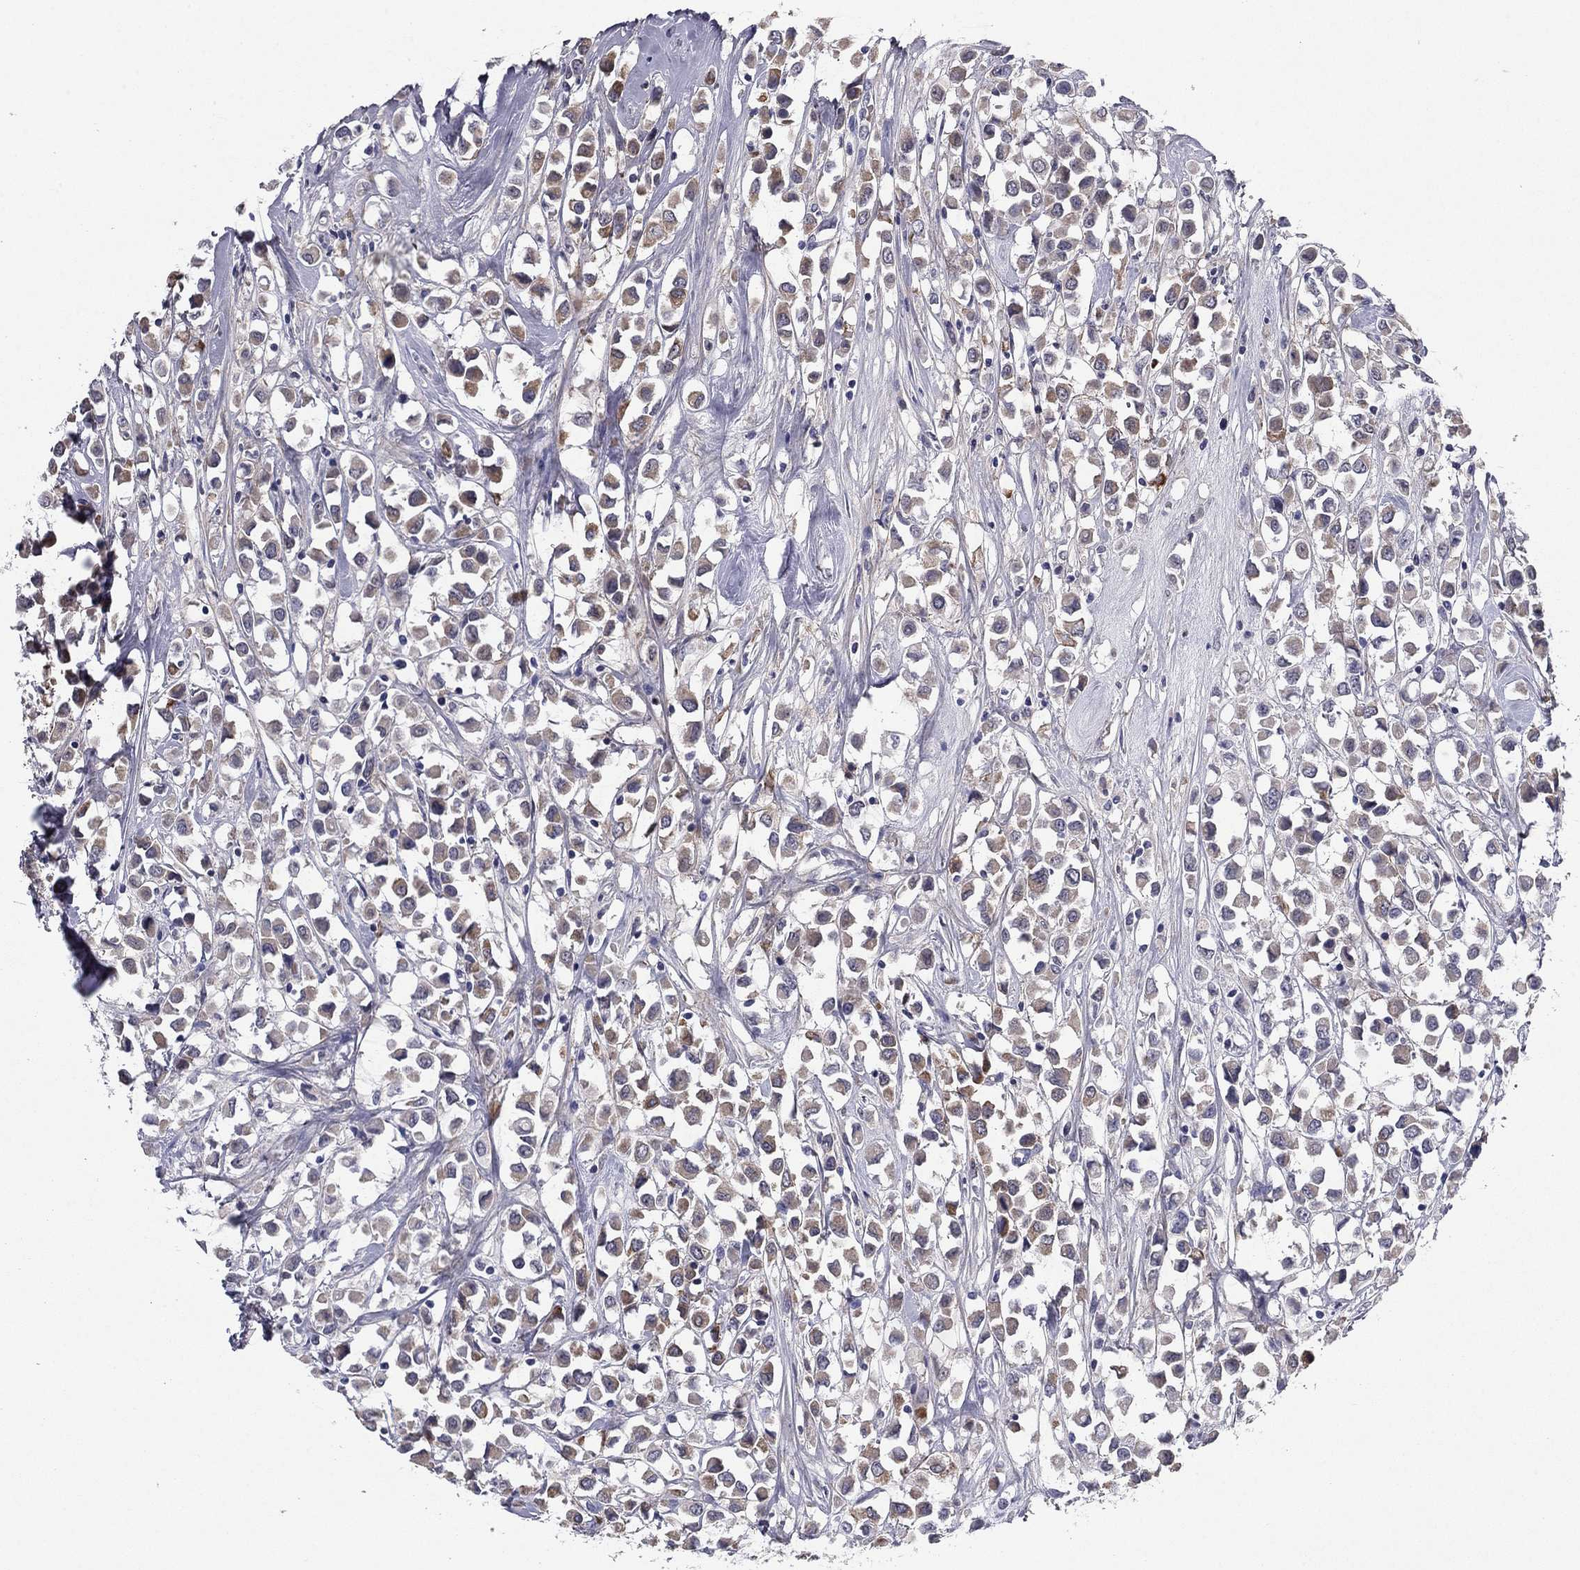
{"staining": {"intensity": "weak", "quantity": "25%-75%", "location": "cytoplasmic/membranous"}, "tissue": "breast cancer", "cell_type": "Tumor cells", "image_type": "cancer", "snomed": [{"axis": "morphology", "description": "Duct carcinoma"}, {"axis": "topography", "description": "Breast"}], "caption": "Breast cancer (invasive ductal carcinoma) was stained to show a protein in brown. There is low levels of weak cytoplasmic/membranous positivity in approximately 25%-75% of tumor cells.", "gene": "REXO5", "patient": {"sex": "female", "age": 61}}